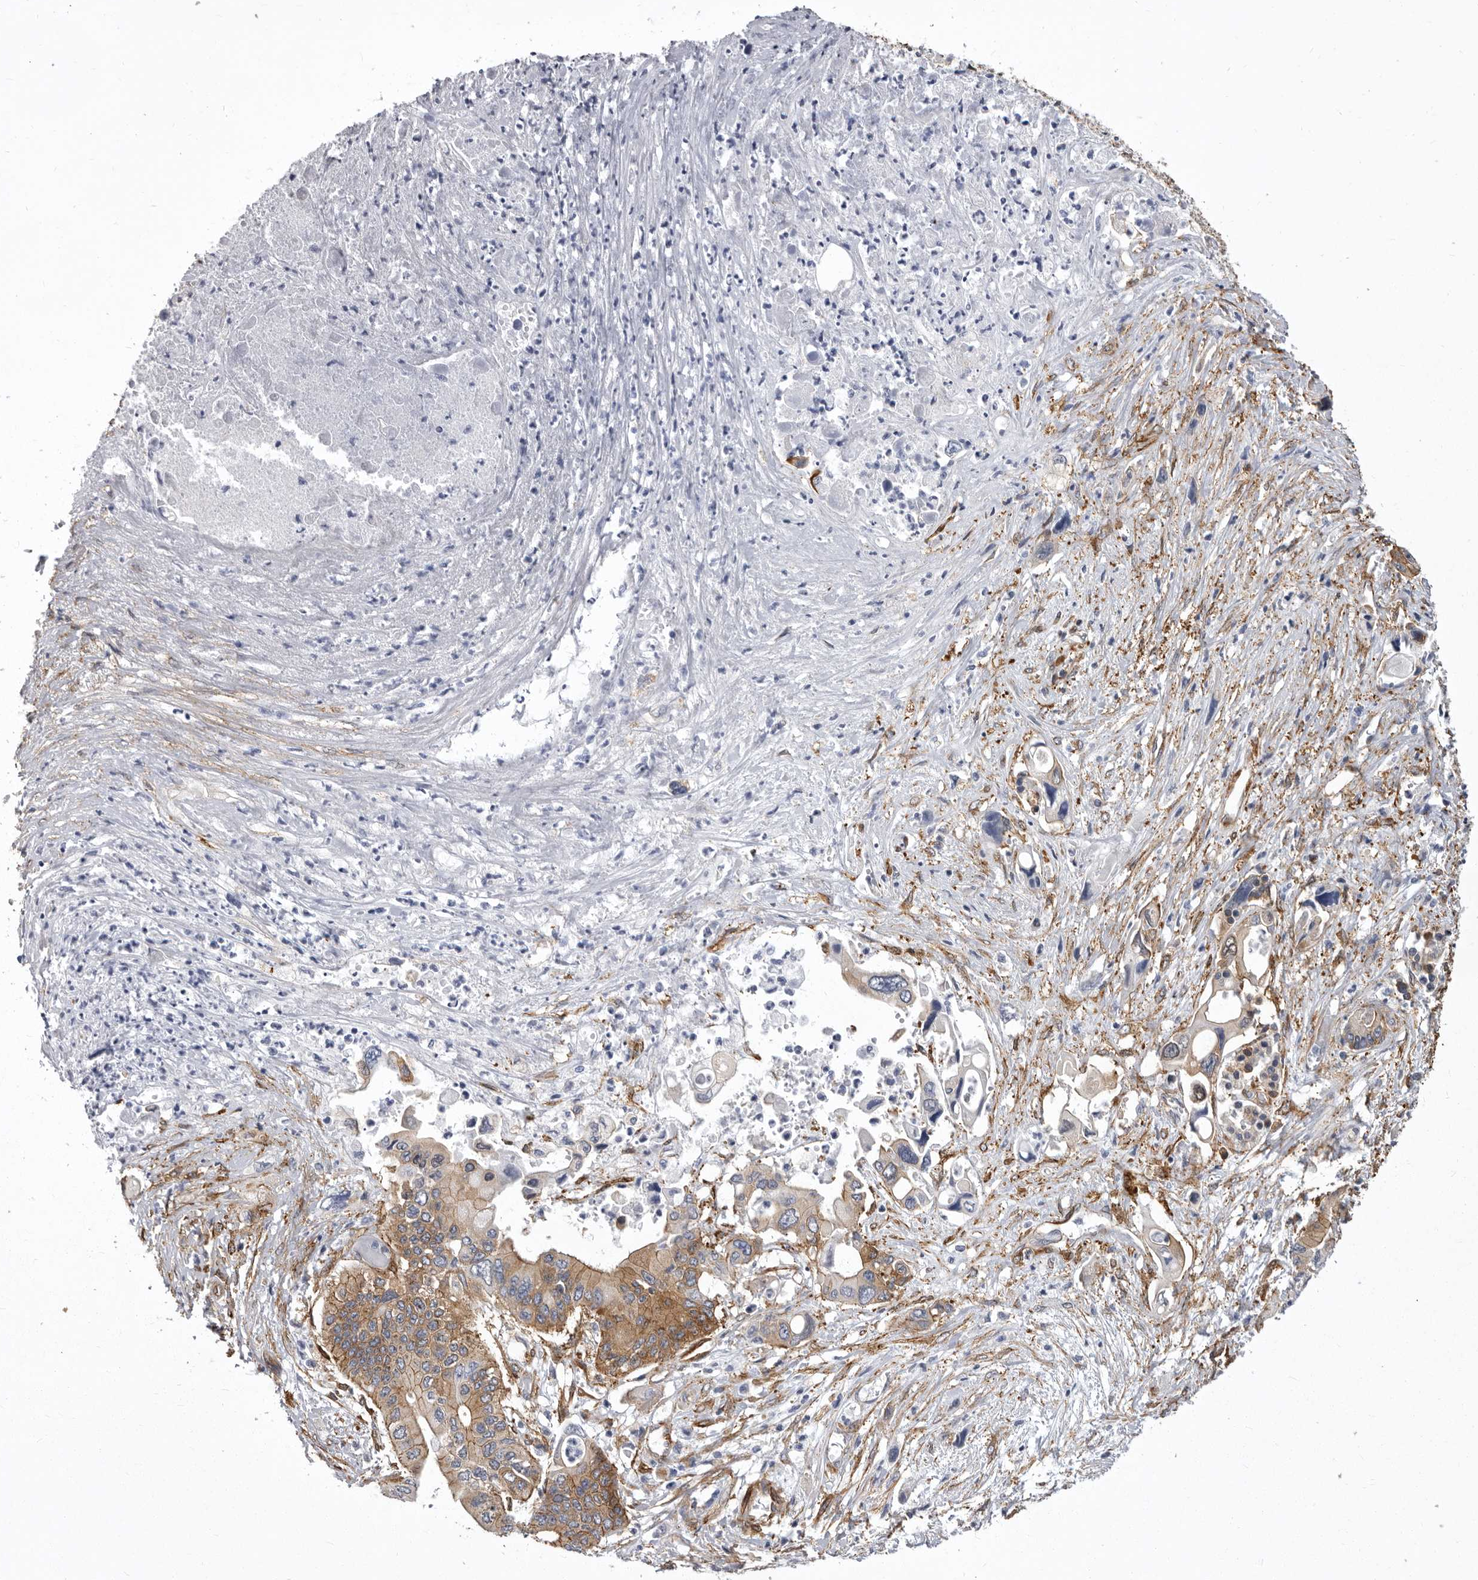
{"staining": {"intensity": "moderate", "quantity": ">75%", "location": "cytoplasmic/membranous"}, "tissue": "pancreatic cancer", "cell_type": "Tumor cells", "image_type": "cancer", "snomed": [{"axis": "morphology", "description": "Adenocarcinoma, NOS"}, {"axis": "topography", "description": "Pancreas"}], "caption": "IHC (DAB (3,3'-diaminobenzidine)) staining of human adenocarcinoma (pancreatic) exhibits moderate cytoplasmic/membranous protein expression in about >75% of tumor cells.", "gene": "ENAH", "patient": {"sex": "male", "age": 66}}